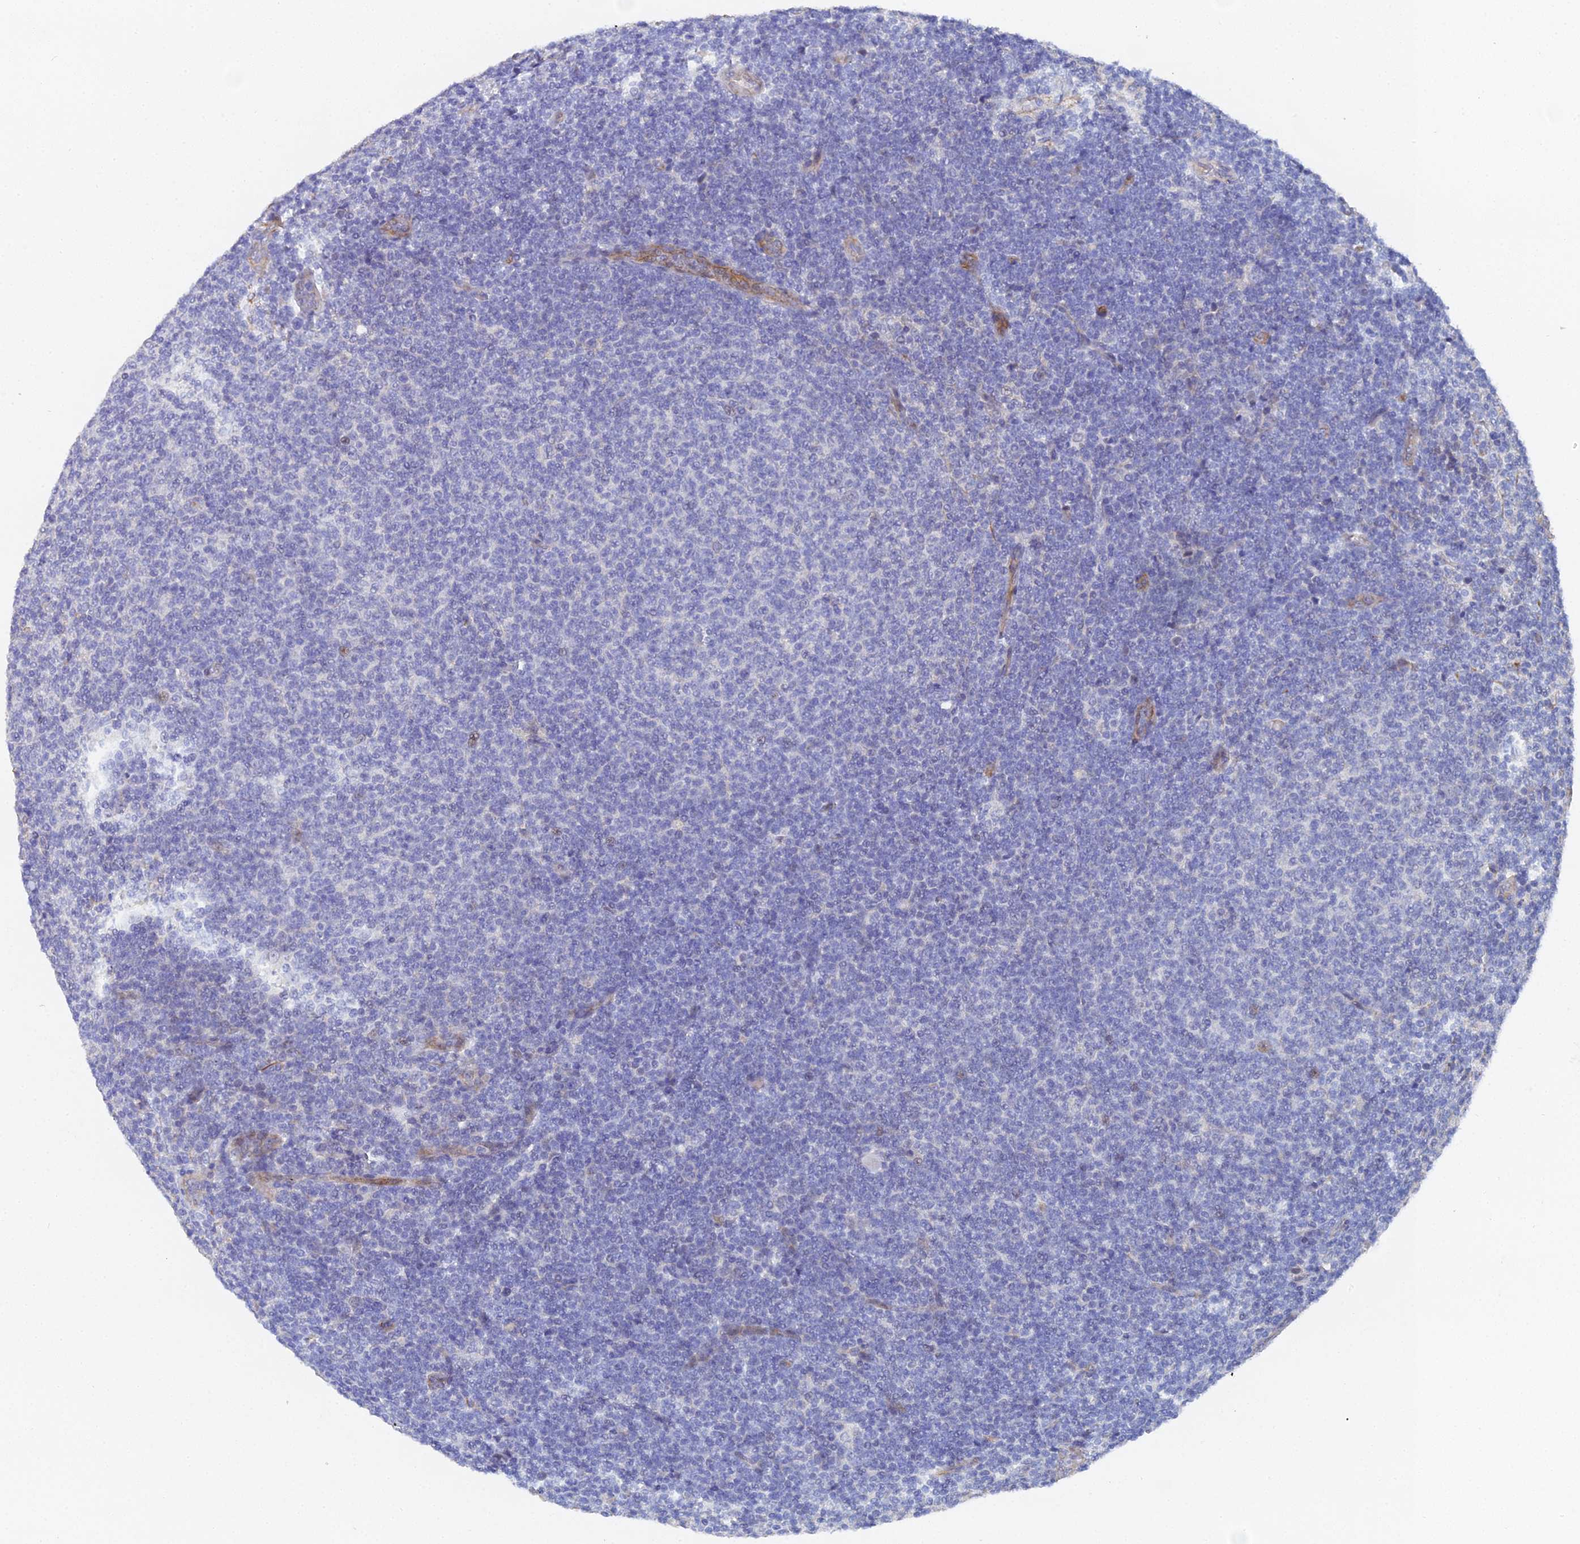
{"staining": {"intensity": "negative", "quantity": "none", "location": "none"}, "tissue": "lymphoma", "cell_type": "Tumor cells", "image_type": "cancer", "snomed": [{"axis": "morphology", "description": "Malignant lymphoma, non-Hodgkin's type, Low grade"}, {"axis": "topography", "description": "Lymph node"}], "caption": "An image of malignant lymphoma, non-Hodgkin's type (low-grade) stained for a protein demonstrates no brown staining in tumor cells.", "gene": "ENSG00000268674", "patient": {"sex": "male", "age": 66}}